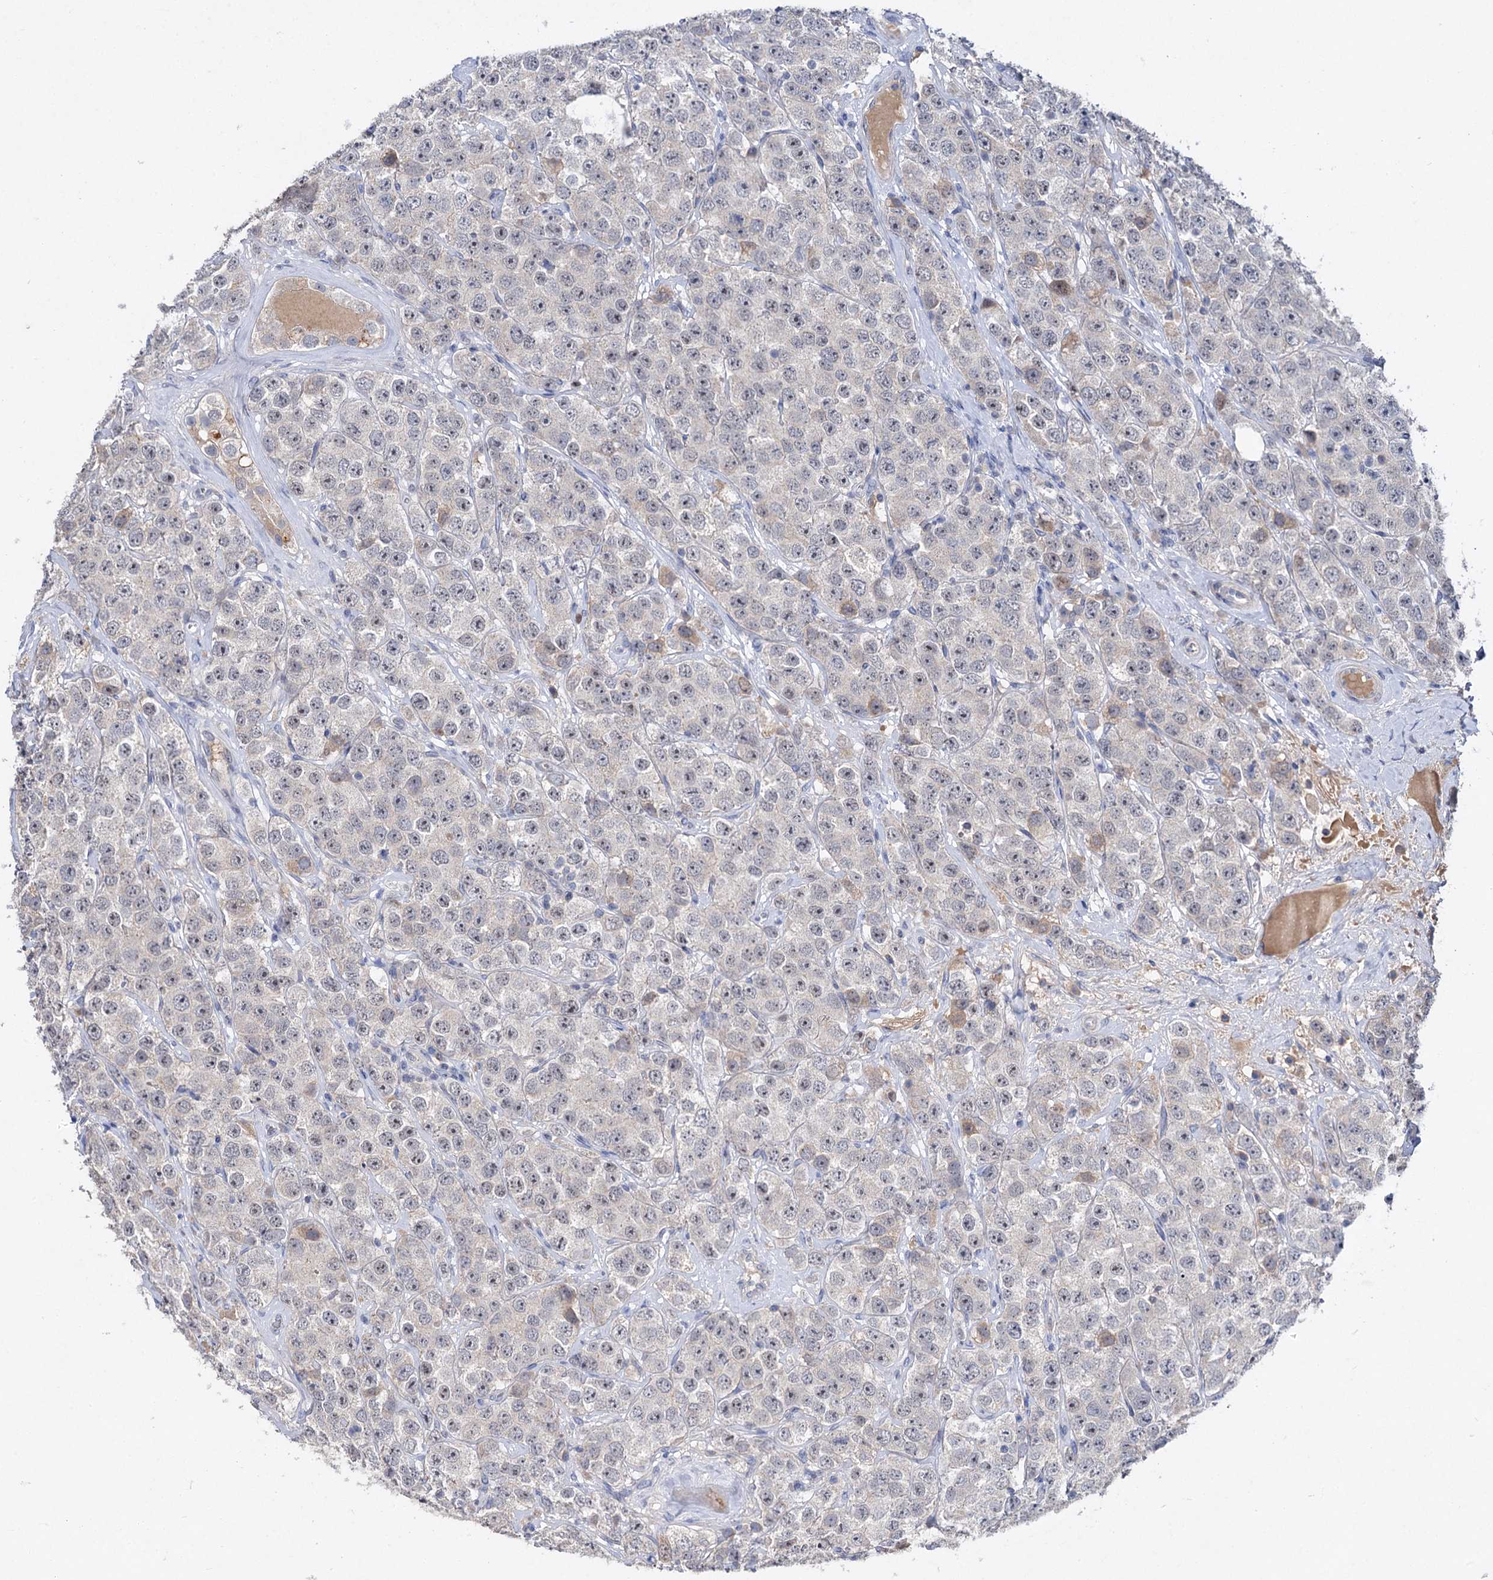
{"staining": {"intensity": "negative", "quantity": "none", "location": "none"}, "tissue": "testis cancer", "cell_type": "Tumor cells", "image_type": "cancer", "snomed": [{"axis": "morphology", "description": "Seminoma, NOS"}, {"axis": "topography", "description": "Testis"}], "caption": "High magnification brightfield microscopy of testis seminoma stained with DAB (3,3'-diaminobenzidine) (brown) and counterstained with hematoxylin (blue): tumor cells show no significant expression. The staining was performed using DAB (3,3'-diaminobenzidine) to visualize the protein expression in brown, while the nuclei were stained in blue with hematoxylin (Magnification: 20x).", "gene": "ATP4A", "patient": {"sex": "male", "age": 28}}